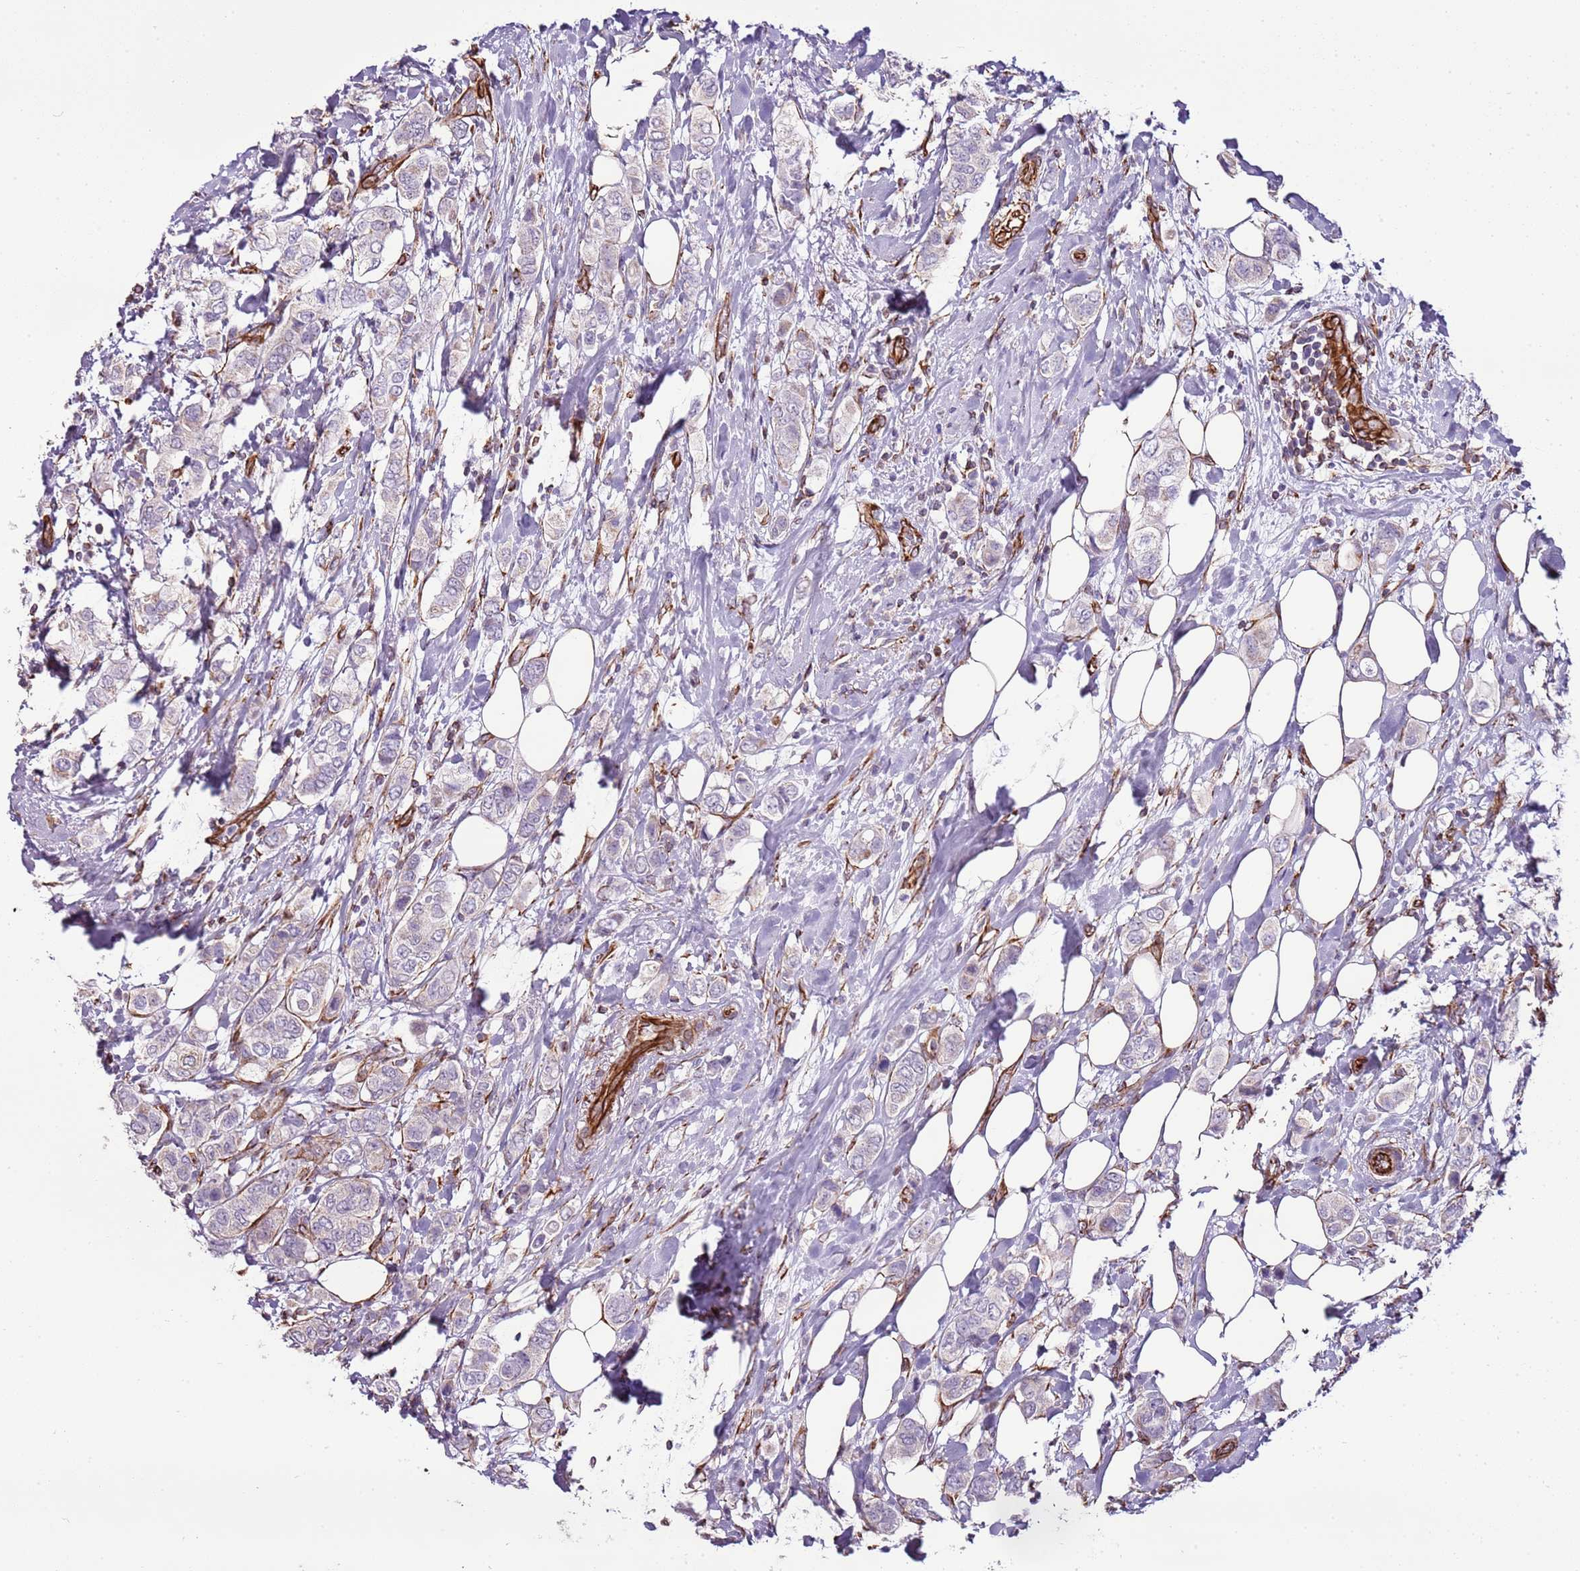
{"staining": {"intensity": "negative", "quantity": "none", "location": "none"}, "tissue": "breast cancer", "cell_type": "Tumor cells", "image_type": "cancer", "snomed": [{"axis": "morphology", "description": "Lobular carcinoma"}, {"axis": "topography", "description": "Breast"}], "caption": "Protein analysis of lobular carcinoma (breast) reveals no significant expression in tumor cells.", "gene": "ZNF786", "patient": {"sex": "female", "age": 51}}